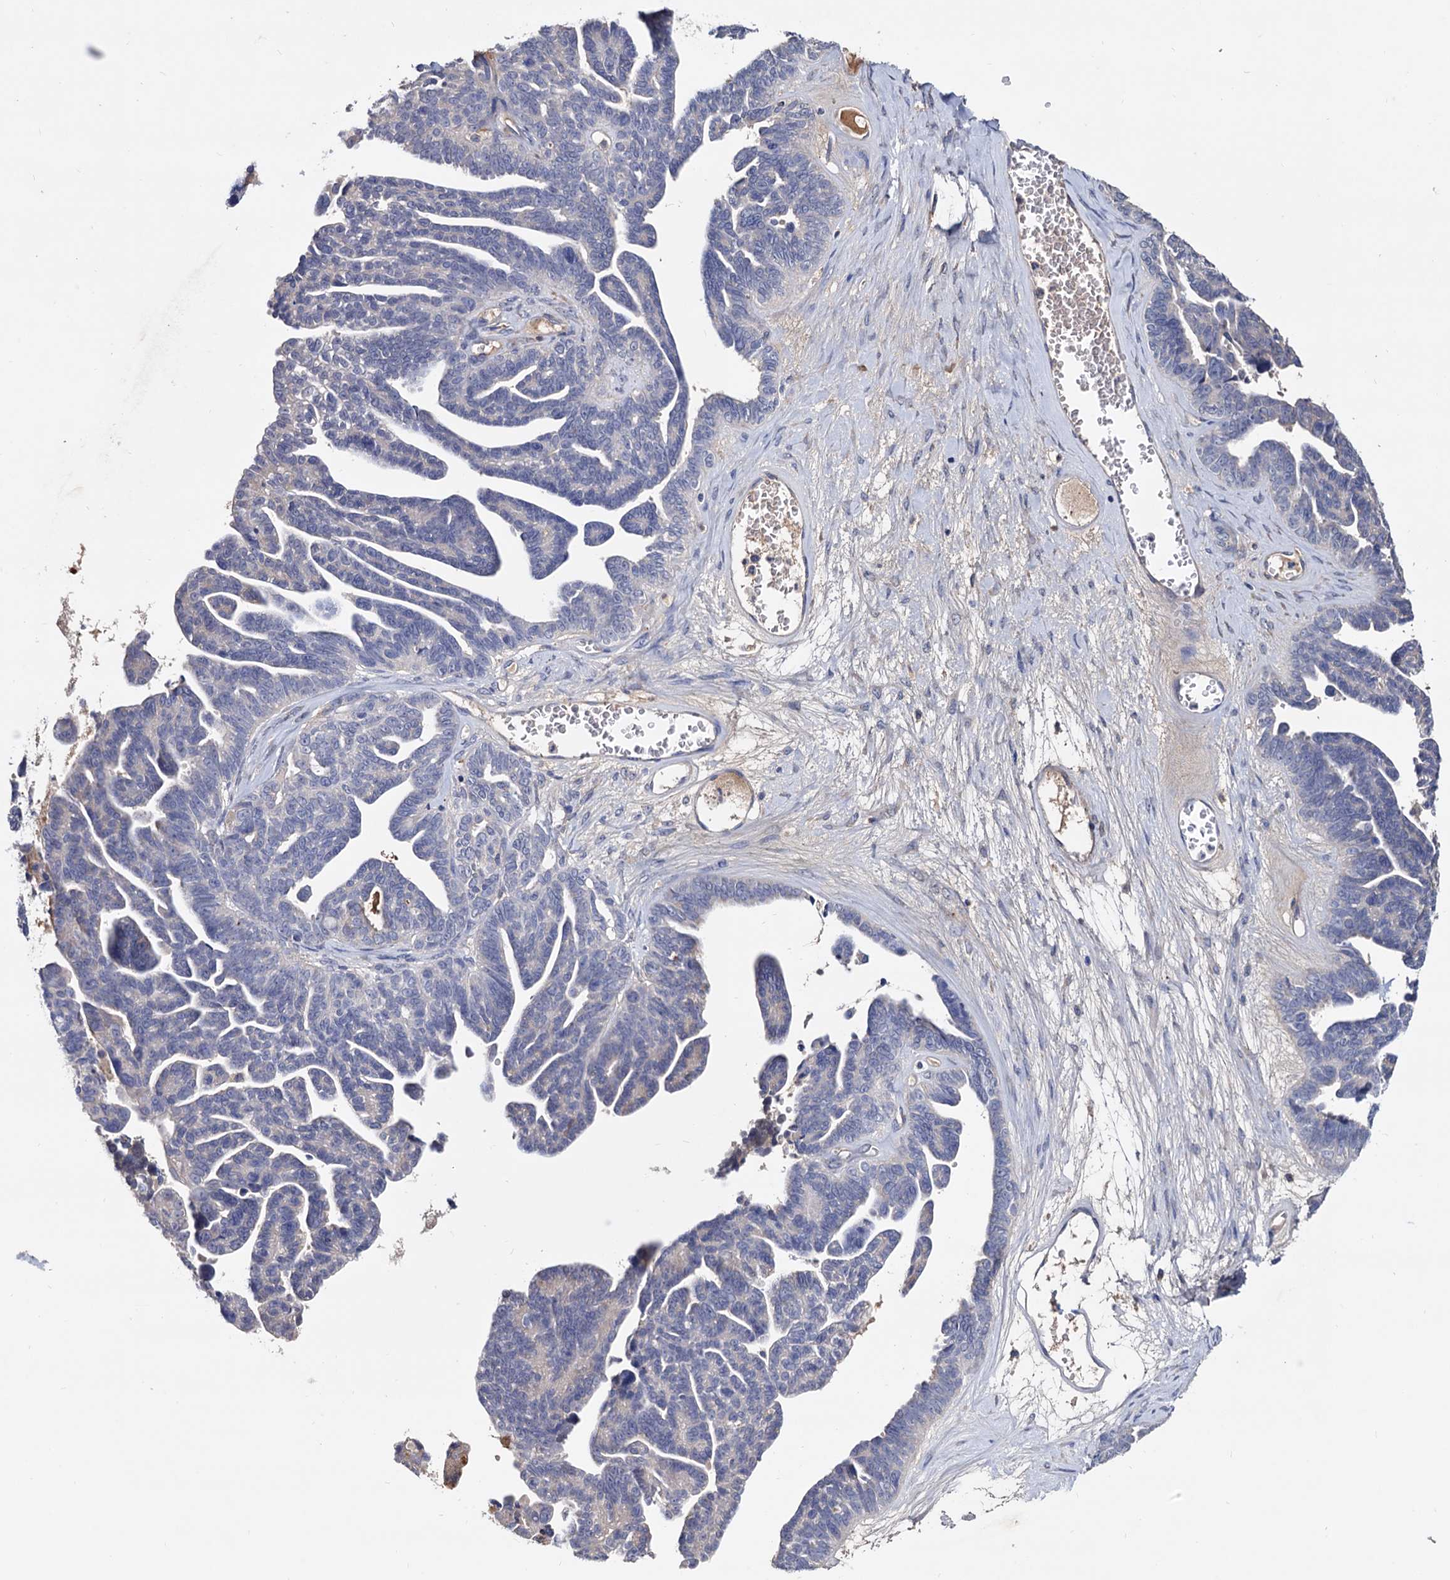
{"staining": {"intensity": "negative", "quantity": "none", "location": "none"}, "tissue": "ovarian cancer", "cell_type": "Tumor cells", "image_type": "cancer", "snomed": [{"axis": "morphology", "description": "Cystadenocarcinoma, serous, NOS"}, {"axis": "topography", "description": "Ovary"}], "caption": "Immunohistochemistry micrograph of human ovarian serous cystadenocarcinoma stained for a protein (brown), which exhibits no expression in tumor cells.", "gene": "NPAS4", "patient": {"sex": "female", "age": 79}}